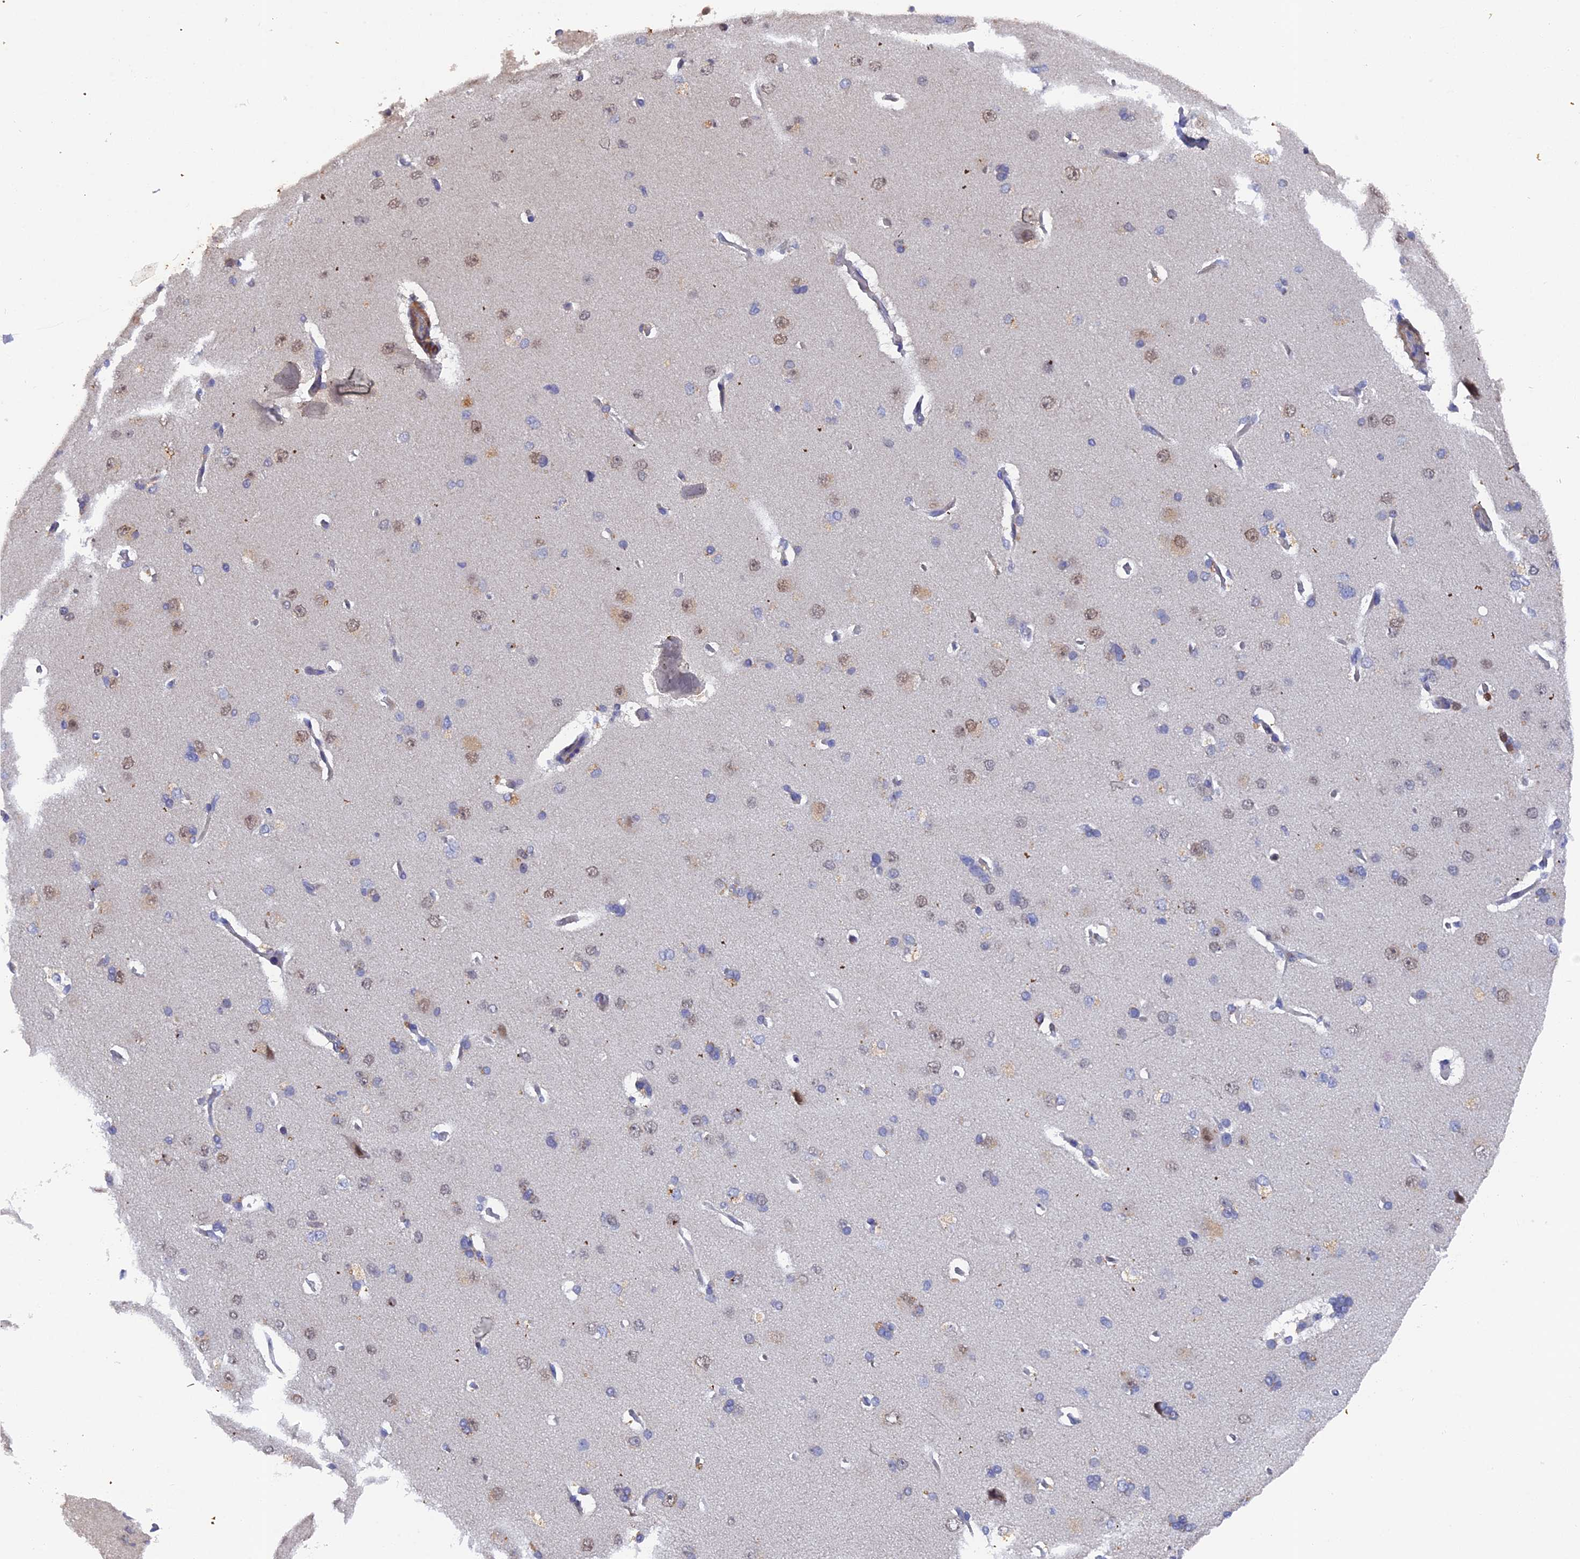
{"staining": {"intensity": "negative", "quantity": "none", "location": "none"}, "tissue": "cerebral cortex", "cell_type": "Endothelial cells", "image_type": "normal", "snomed": [{"axis": "morphology", "description": "Normal tissue, NOS"}, {"axis": "topography", "description": "Cerebral cortex"}], "caption": "Immunohistochemistry of normal cerebral cortex displays no staining in endothelial cells. Brightfield microscopy of immunohistochemistry stained with DAB (3,3'-diaminobenzidine) (brown) and hematoxylin (blue), captured at high magnification.", "gene": "GALK2", "patient": {"sex": "male", "age": 62}}